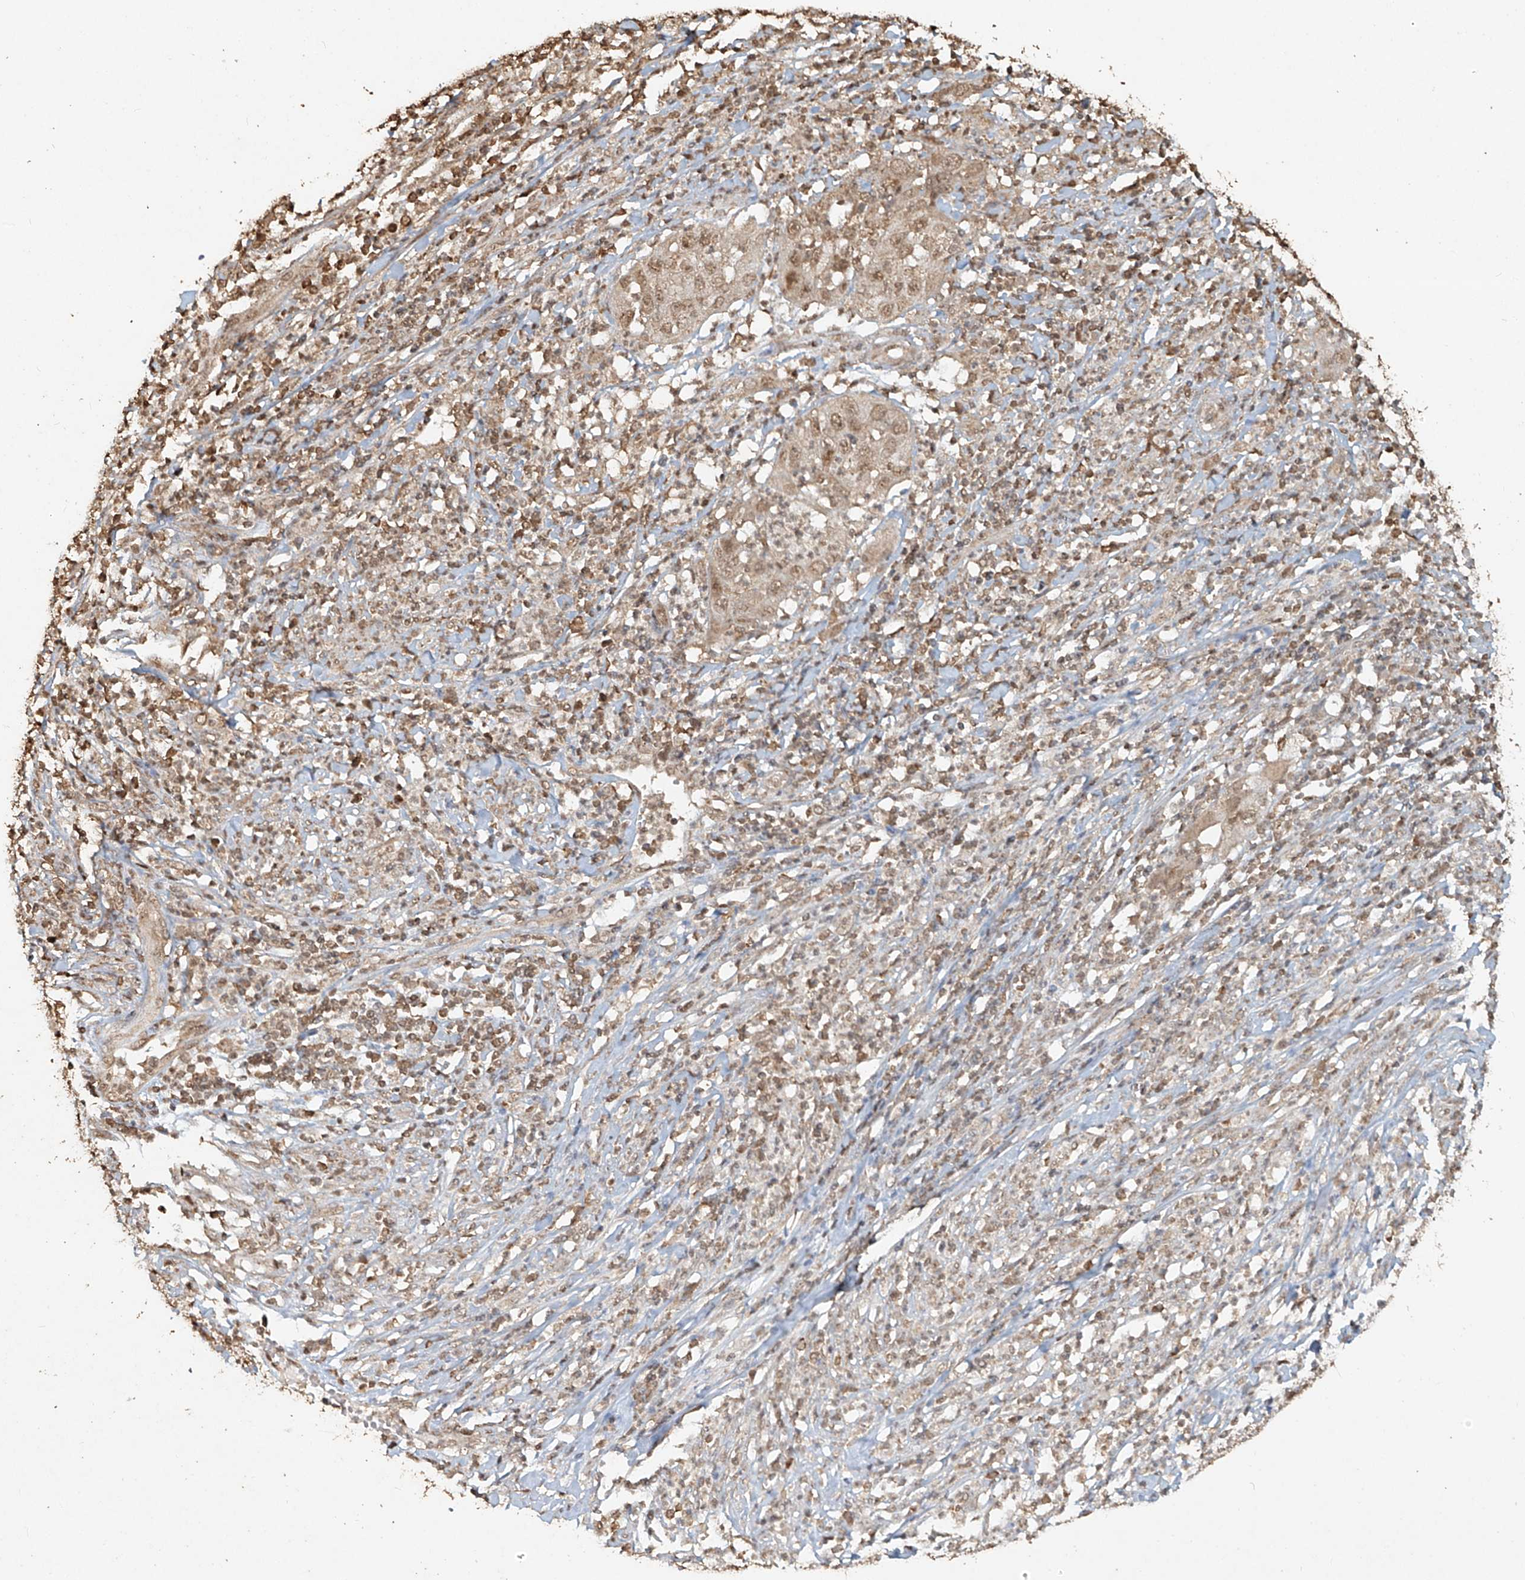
{"staining": {"intensity": "moderate", "quantity": ">75%", "location": "nuclear"}, "tissue": "cervical cancer", "cell_type": "Tumor cells", "image_type": "cancer", "snomed": [{"axis": "morphology", "description": "Squamous cell carcinoma, NOS"}, {"axis": "topography", "description": "Cervix"}], "caption": "The immunohistochemical stain highlights moderate nuclear expression in tumor cells of cervical squamous cell carcinoma tissue.", "gene": "TIGAR", "patient": {"sex": "female", "age": 32}}